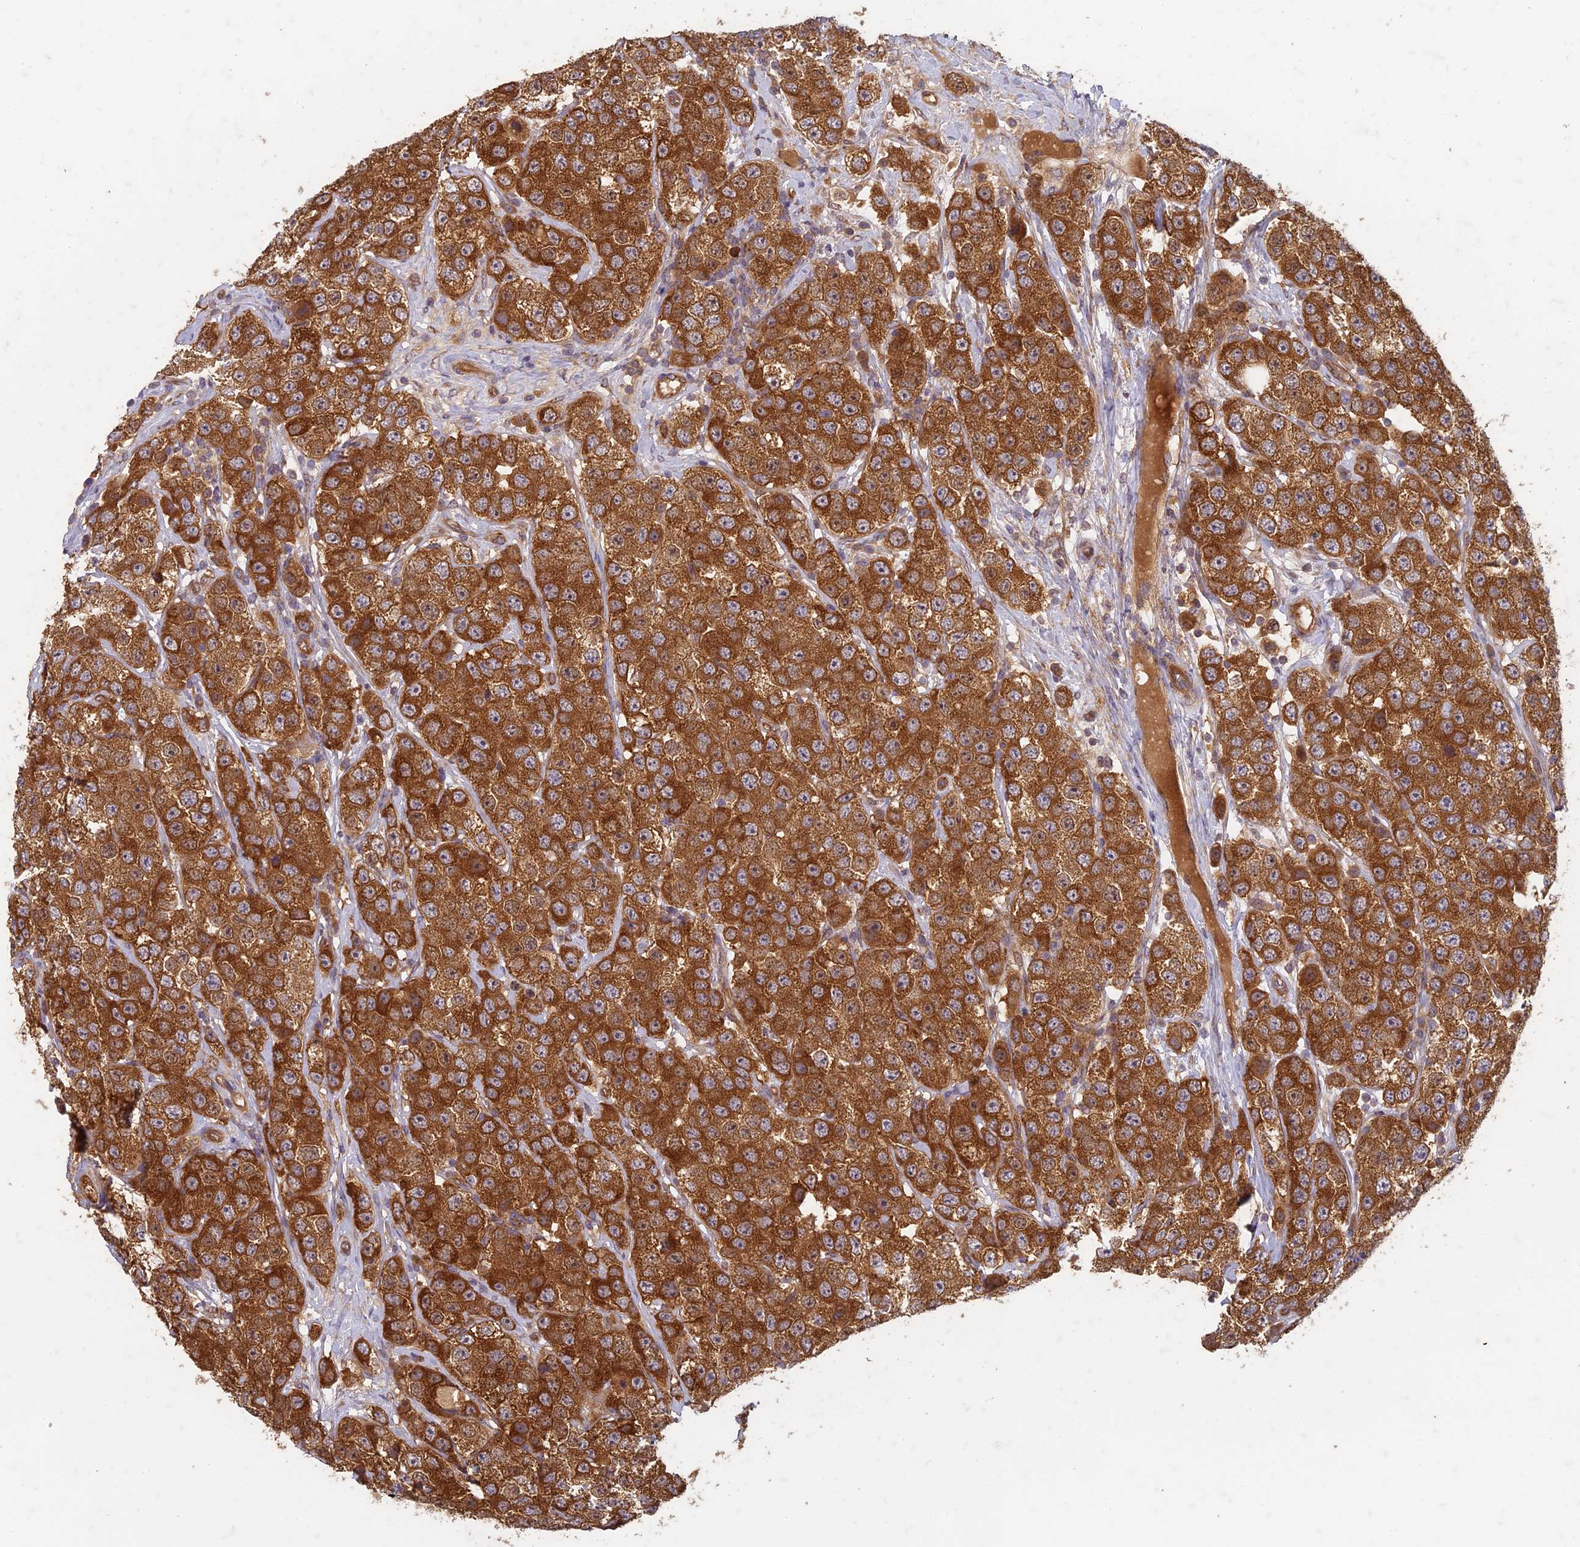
{"staining": {"intensity": "strong", "quantity": ">75%", "location": "cytoplasmic/membranous"}, "tissue": "testis cancer", "cell_type": "Tumor cells", "image_type": "cancer", "snomed": [{"axis": "morphology", "description": "Seminoma, NOS"}, {"axis": "topography", "description": "Testis"}], "caption": "Tumor cells show strong cytoplasmic/membranous positivity in approximately >75% of cells in testis seminoma. (Brightfield microscopy of DAB IHC at high magnification).", "gene": "TCF25", "patient": {"sex": "male", "age": 28}}